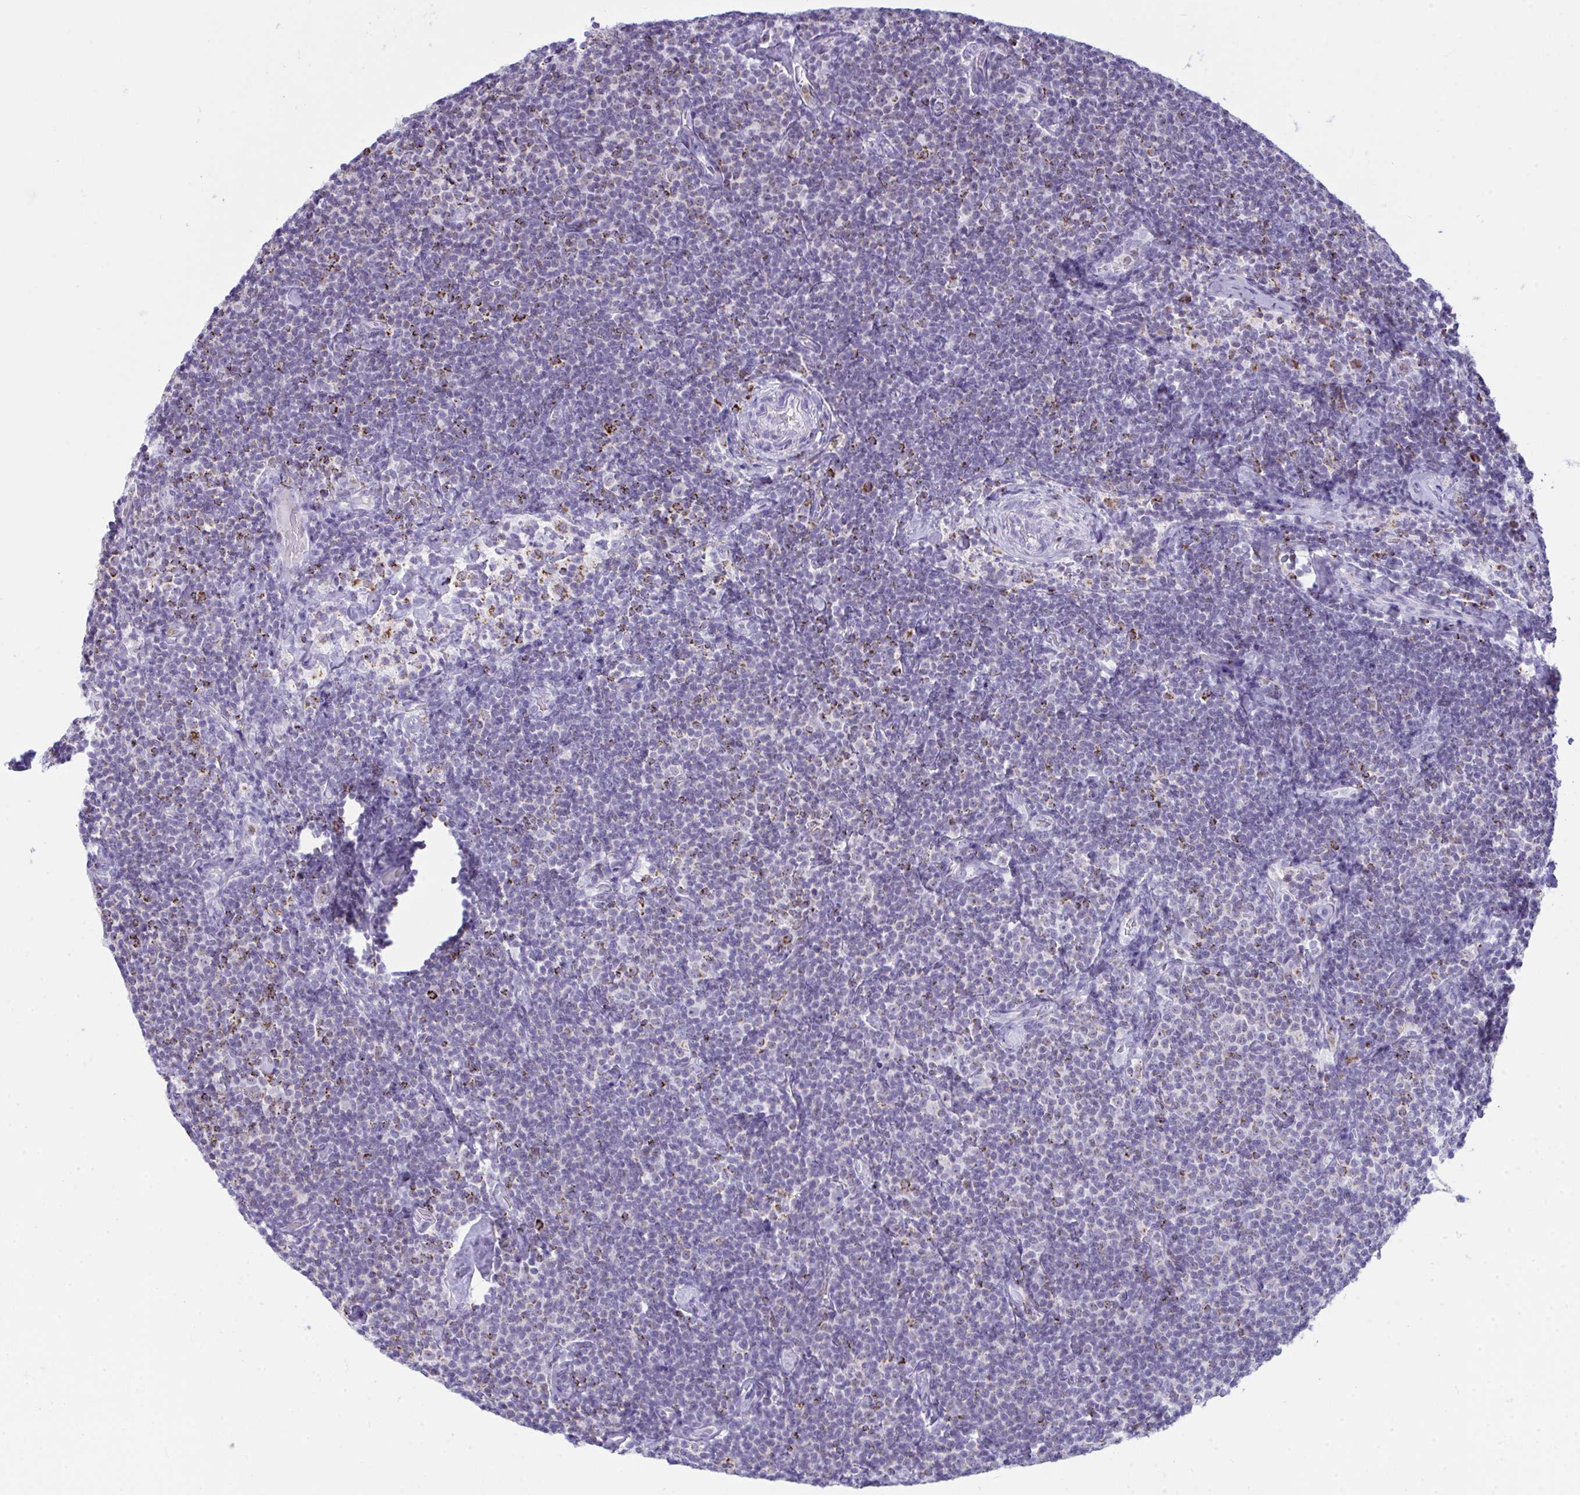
{"staining": {"intensity": "negative", "quantity": "none", "location": "none"}, "tissue": "lymphoma", "cell_type": "Tumor cells", "image_type": "cancer", "snomed": [{"axis": "morphology", "description": "Malignant lymphoma, non-Hodgkin's type, Low grade"}, {"axis": "topography", "description": "Lymph node"}], "caption": "Image shows no protein expression in tumor cells of lymphoma tissue. (Stains: DAB (3,3'-diaminobenzidine) immunohistochemistry (IHC) with hematoxylin counter stain, Microscopy: brightfield microscopy at high magnification).", "gene": "PLA2G12B", "patient": {"sex": "male", "age": 81}}